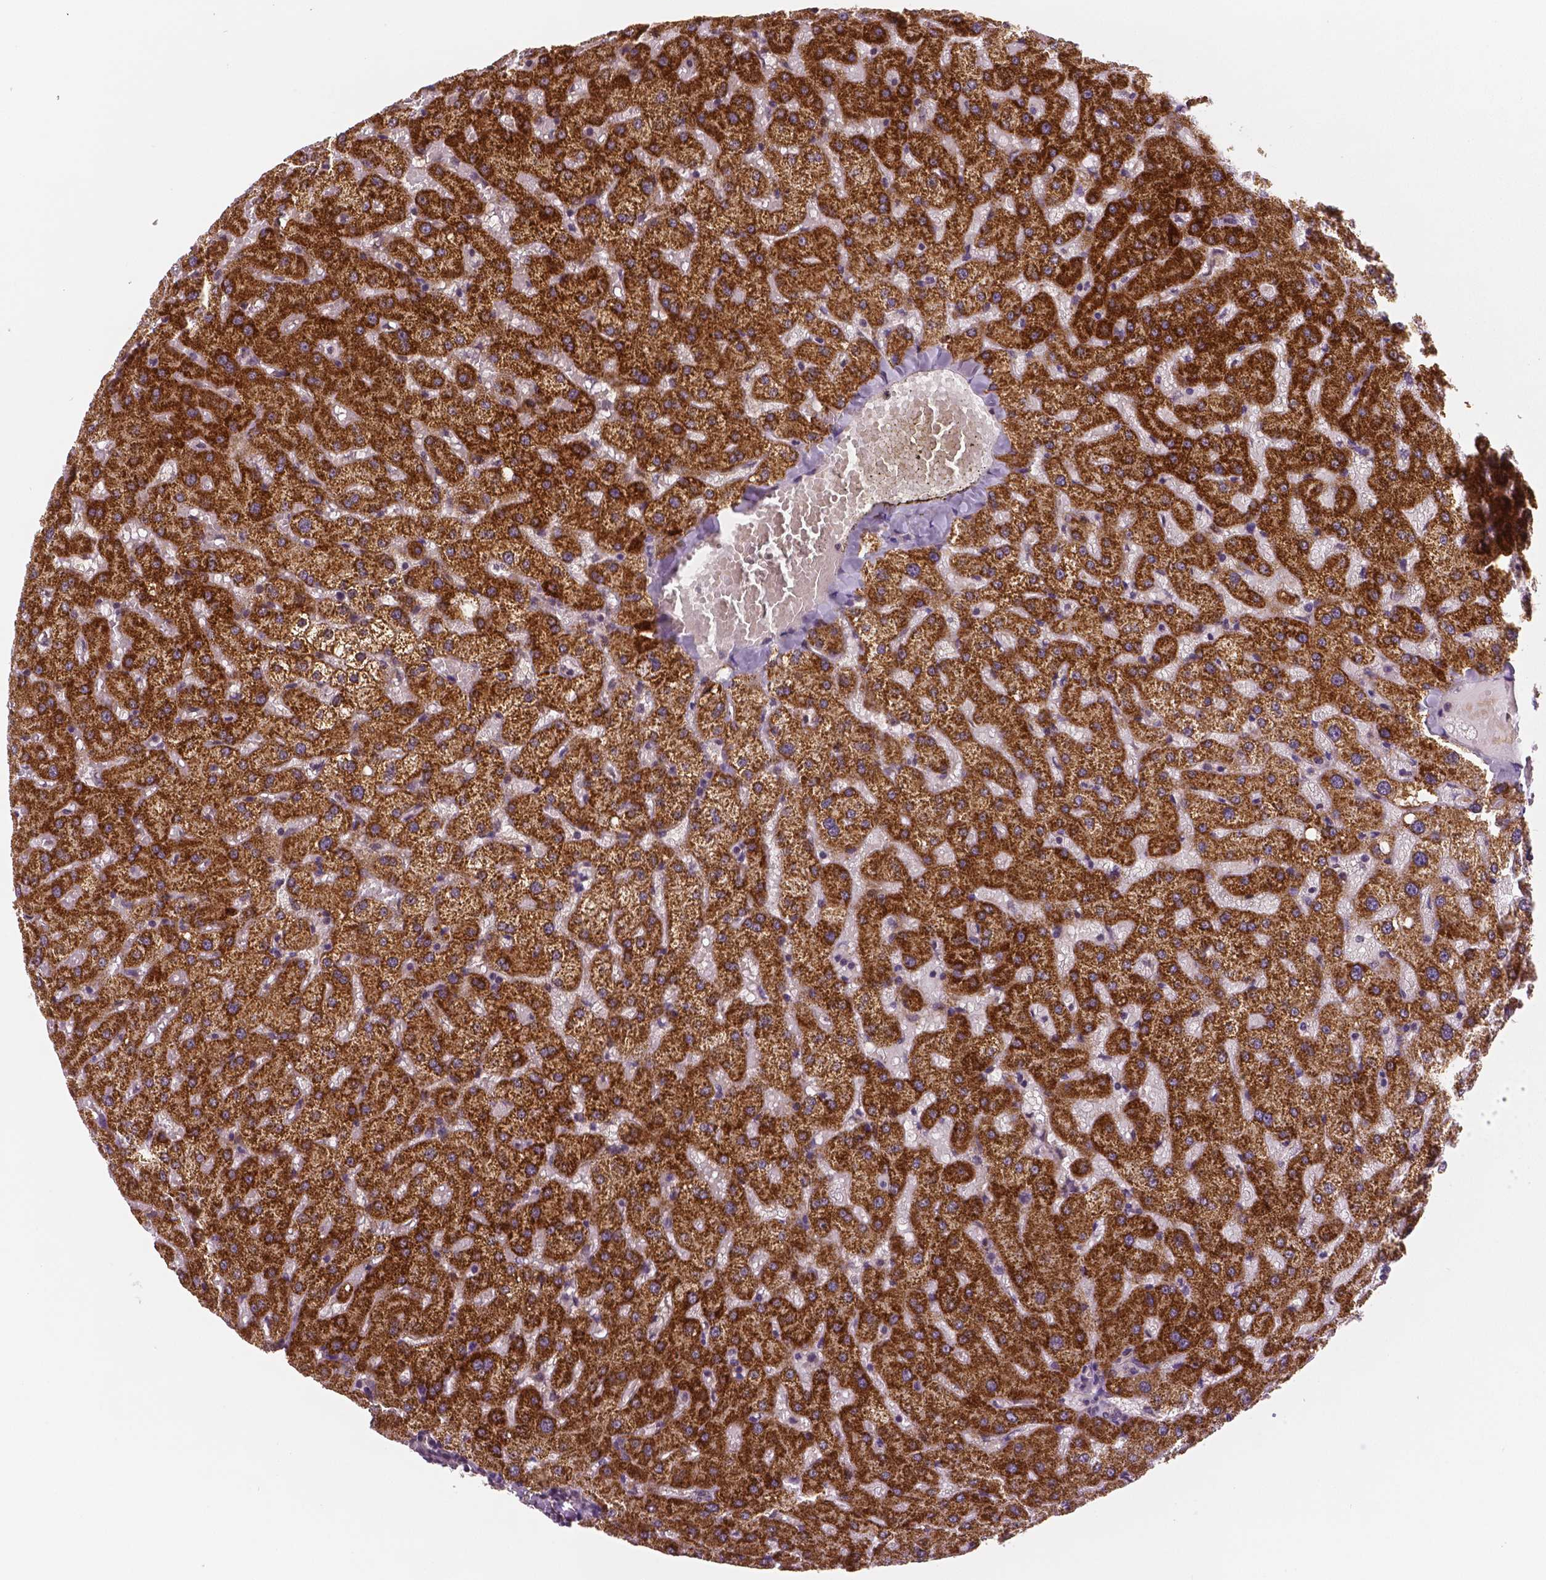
{"staining": {"intensity": "negative", "quantity": "none", "location": "none"}, "tissue": "liver", "cell_type": "Cholangiocytes", "image_type": "normal", "snomed": [{"axis": "morphology", "description": "Normal tissue, NOS"}, {"axis": "topography", "description": "Liver"}], "caption": "An immunohistochemistry histopathology image of benign liver is shown. There is no staining in cholangiocytes of liver.", "gene": "STAT3", "patient": {"sex": "female", "age": 50}}